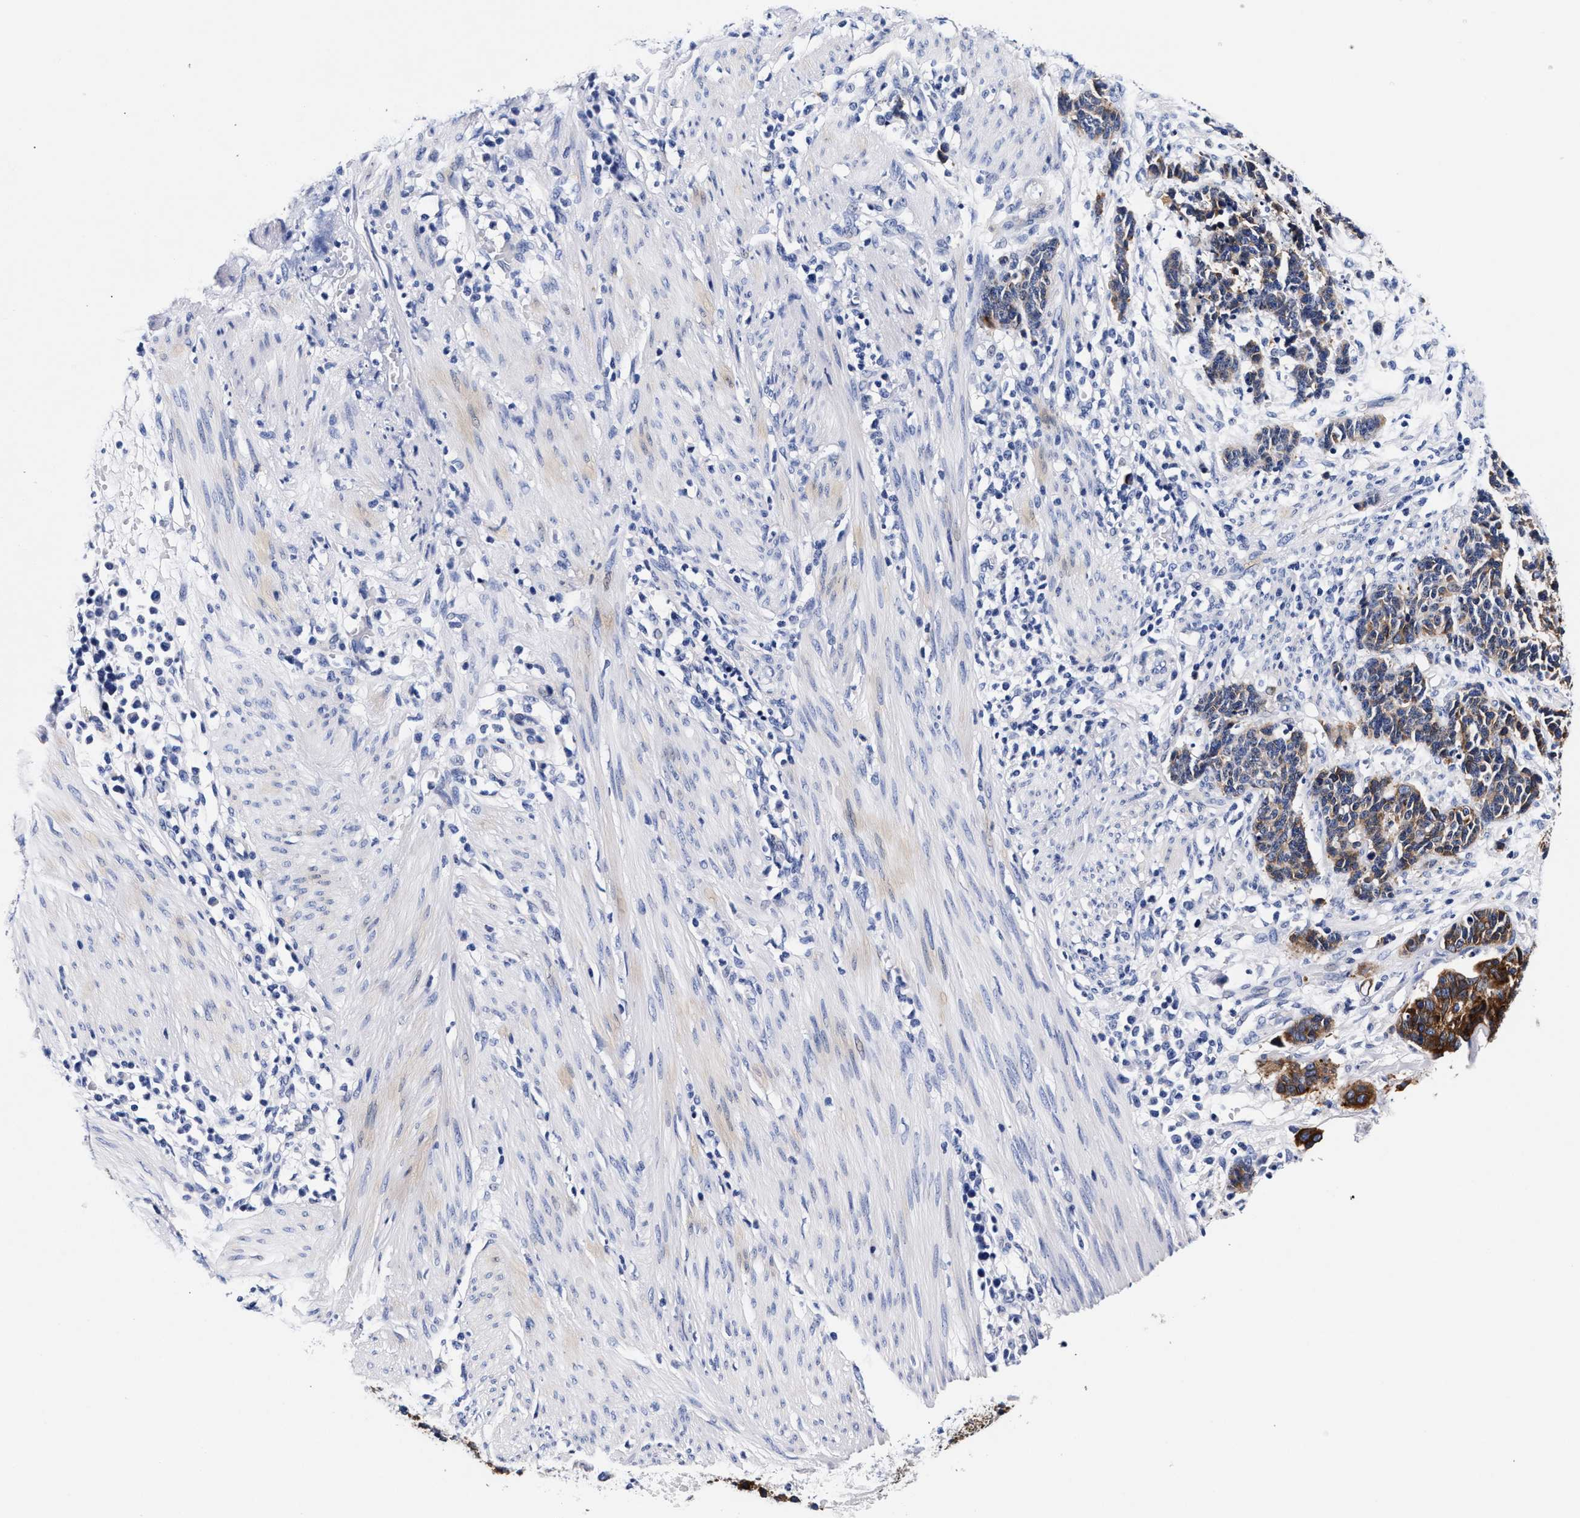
{"staining": {"intensity": "moderate", "quantity": ">75%", "location": "cytoplasmic/membranous"}, "tissue": "cervical cancer", "cell_type": "Tumor cells", "image_type": "cancer", "snomed": [{"axis": "morphology", "description": "Squamous cell carcinoma, NOS"}, {"axis": "topography", "description": "Cervix"}], "caption": "Moderate cytoplasmic/membranous protein positivity is seen in approximately >75% of tumor cells in squamous cell carcinoma (cervical). The staining is performed using DAB brown chromogen to label protein expression. The nuclei are counter-stained blue using hematoxylin.", "gene": "RAB3B", "patient": {"sex": "female", "age": 35}}